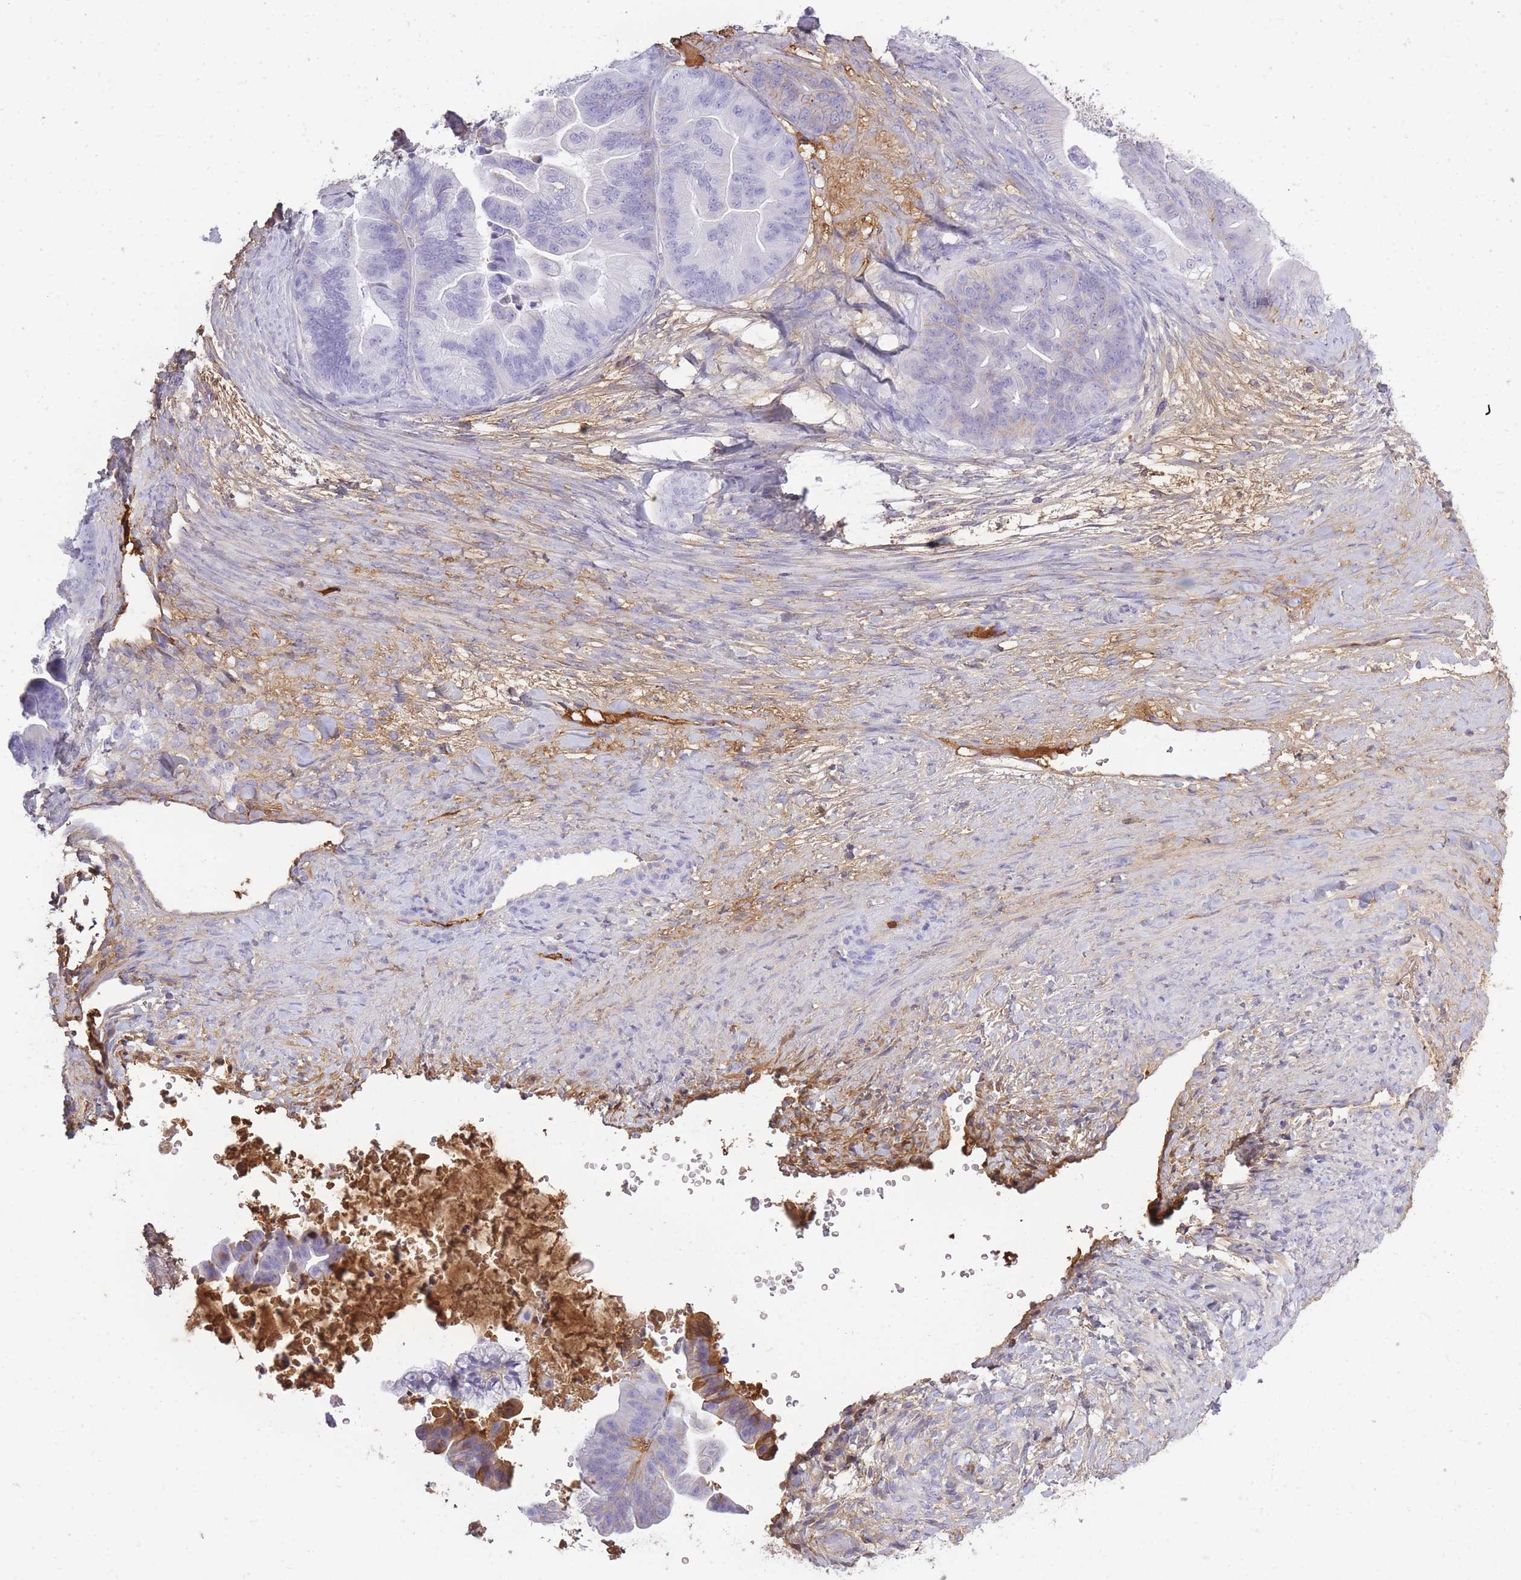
{"staining": {"intensity": "negative", "quantity": "none", "location": "none"}, "tissue": "ovarian cancer", "cell_type": "Tumor cells", "image_type": "cancer", "snomed": [{"axis": "morphology", "description": "Cystadenocarcinoma, mucinous, NOS"}, {"axis": "topography", "description": "Ovary"}], "caption": "A photomicrograph of human ovarian cancer (mucinous cystadenocarcinoma) is negative for staining in tumor cells. Brightfield microscopy of immunohistochemistry stained with DAB (3,3'-diaminobenzidine) (brown) and hematoxylin (blue), captured at high magnification.", "gene": "IGKV1D-42", "patient": {"sex": "female", "age": 67}}